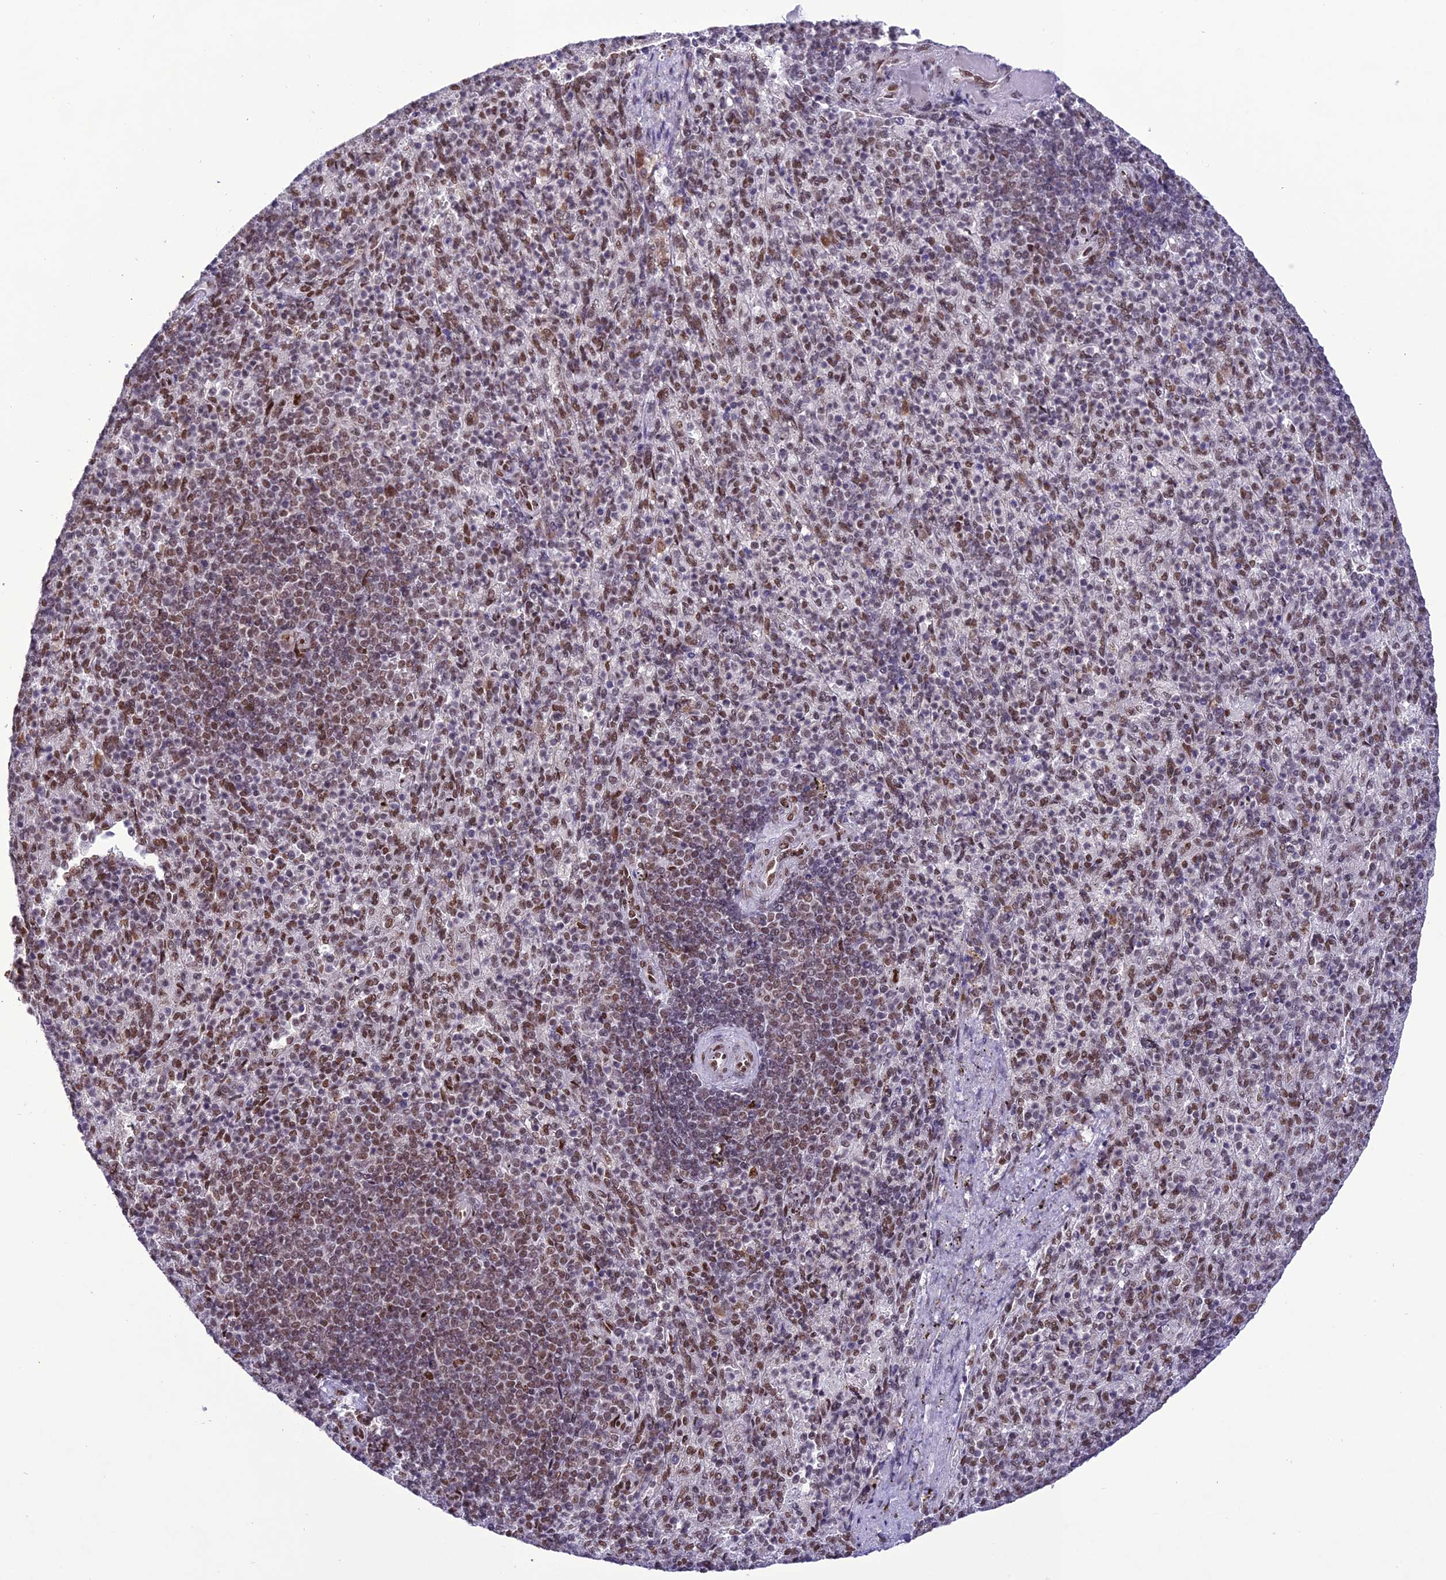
{"staining": {"intensity": "moderate", "quantity": "25%-75%", "location": "nuclear"}, "tissue": "spleen", "cell_type": "Cells in red pulp", "image_type": "normal", "snomed": [{"axis": "morphology", "description": "Normal tissue, NOS"}, {"axis": "topography", "description": "Spleen"}], "caption": "Immunohistochemical staining of unremarkable human spleen shows moderate nuclear protein staining in about 25%-75% of cells in red pulp. The staining is performed using DAB (3,3'-diaminobenzidine) brown chromogen to label protein expression. The nuclei are counter-stained blue using hematoxylin.", "gene": "DDX1", "patient": {"sex": "female", "age": 74}}